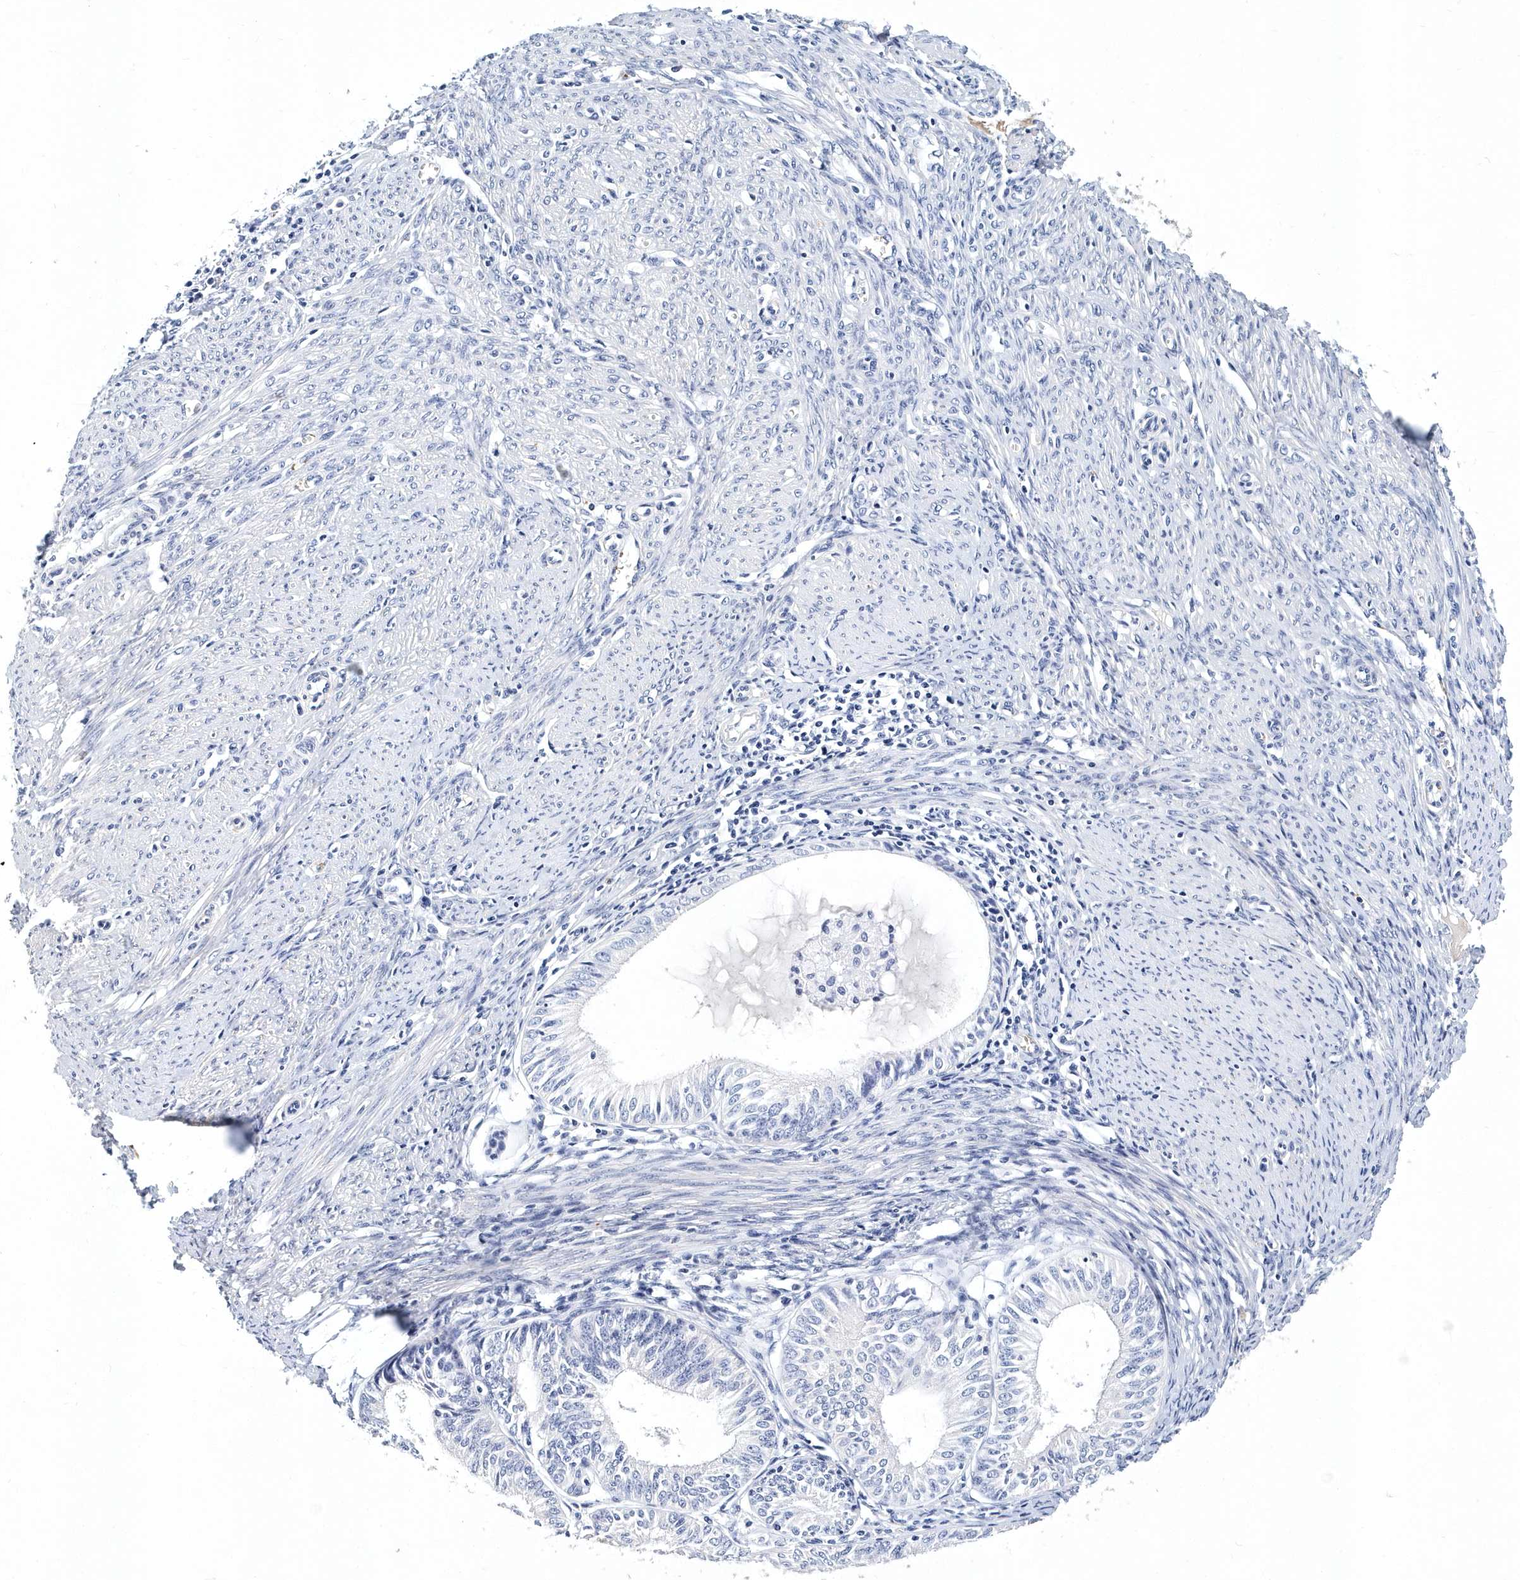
{"staining": {"intensity": "negative", "quantity": "none", "location": "none"}, "tissue": "endometrial cancer", "cell_type": "Tumor cells", "image_type": "cancer", "snomed": [{"axis": "morphology", "description": "Adenocarcinoma, NOS"}, {"axis": "topography", "description": "Endometrium"}], "caption": "Tumor cells show no significant protein expression in endometrial adenocarcinoma.", "gene": "ITGA2B", "patient": {"sex": "female", "age": 51}}